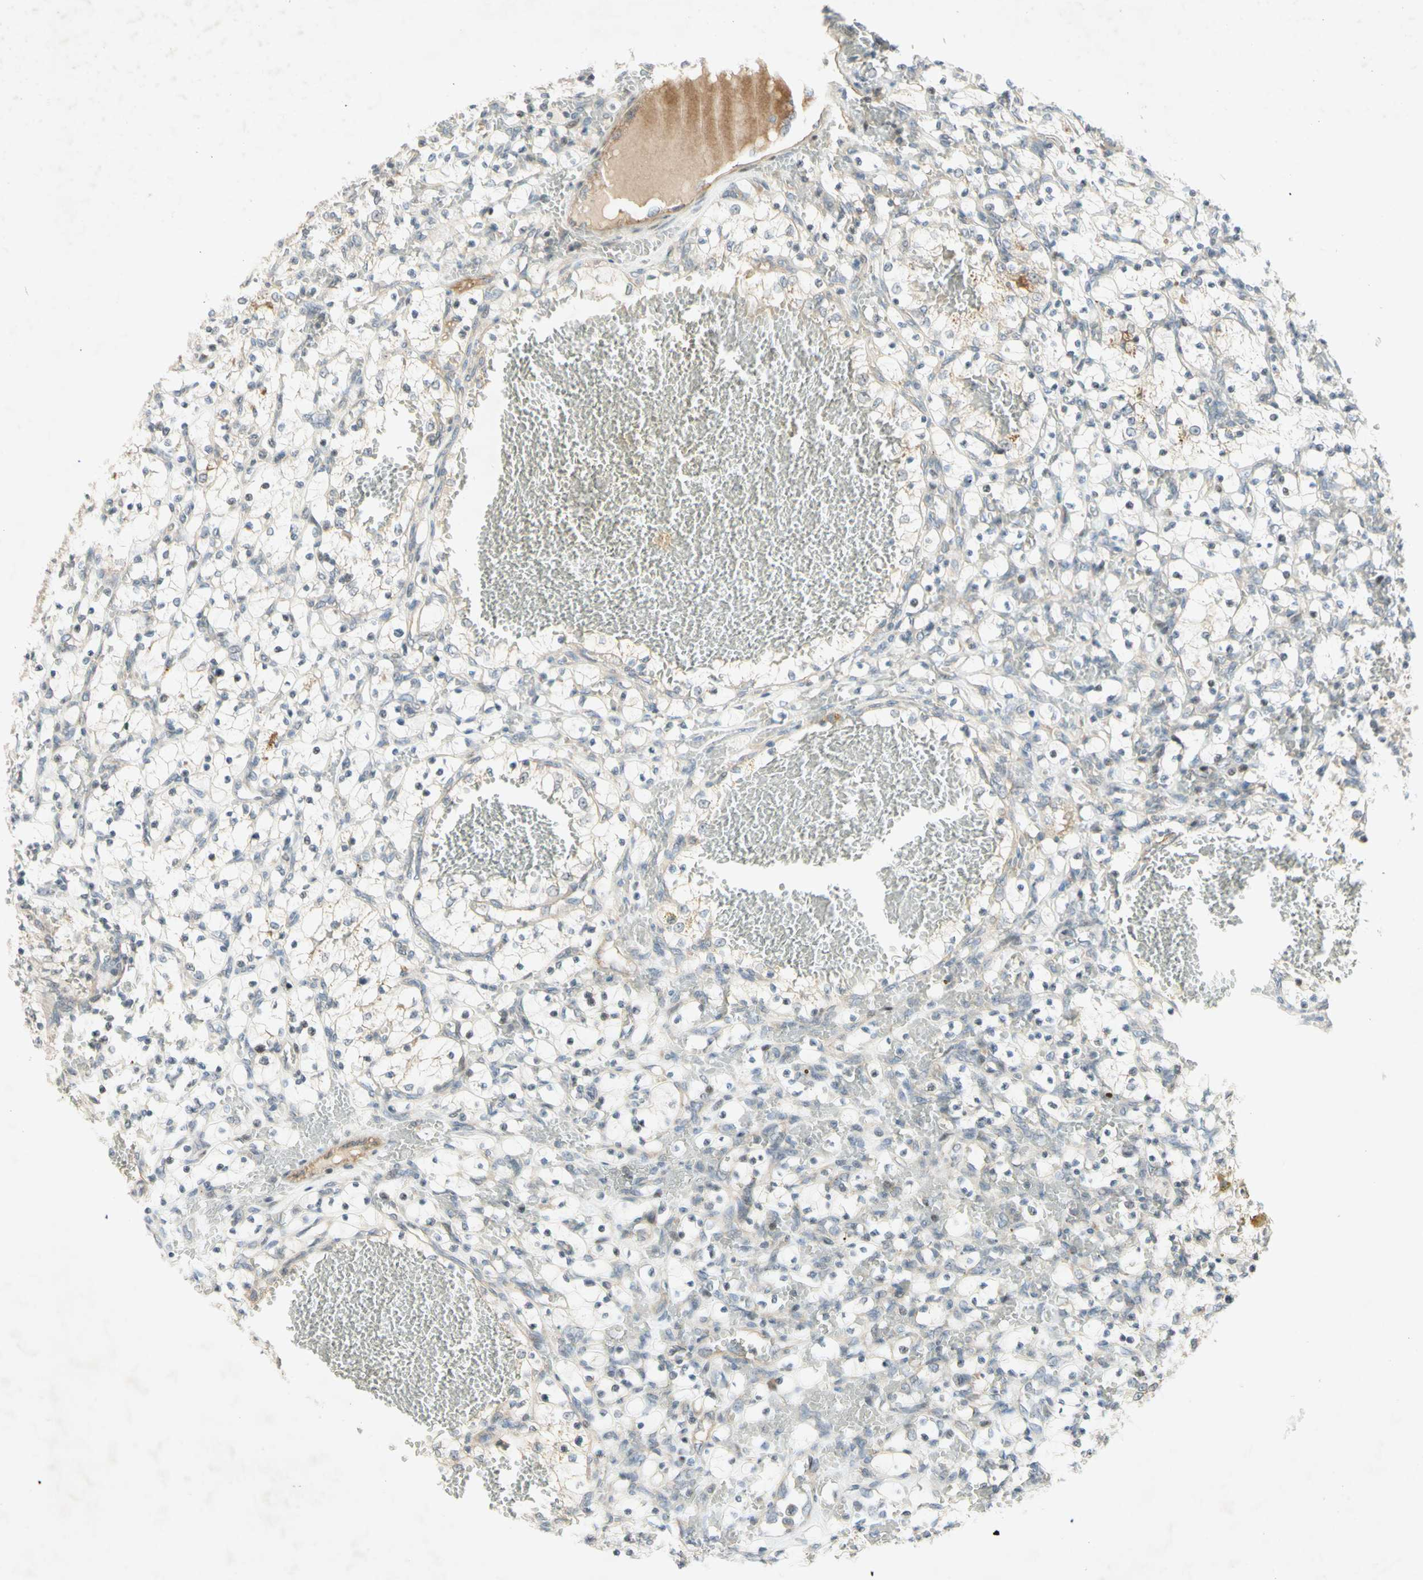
{"staining": {"intensity": "weak", "quantity": "<25%", "location": "cytoplasmic/membranous"}, "tissue": "renal cancer", "cell_type": "Tumor cells", "image_type": "cancer", "snomed": [{"axis": "morphology", "description": "Adenocarcinoma, NOS"}, {"axis": "topography", "description": "Kidney"}], "caption": "Immunohistochemistry image of adenocarcinoma (renal) stained for a protein (brown), which exhibits no staining in tumor cells. Brightfield microscopy of immunohistochemistry (IHC) stained with DAB (brown) and hematoxylin (blue), captured at high magnification.", "gene": "ETF1", "patient": {"sex": "female", "age": 69}}